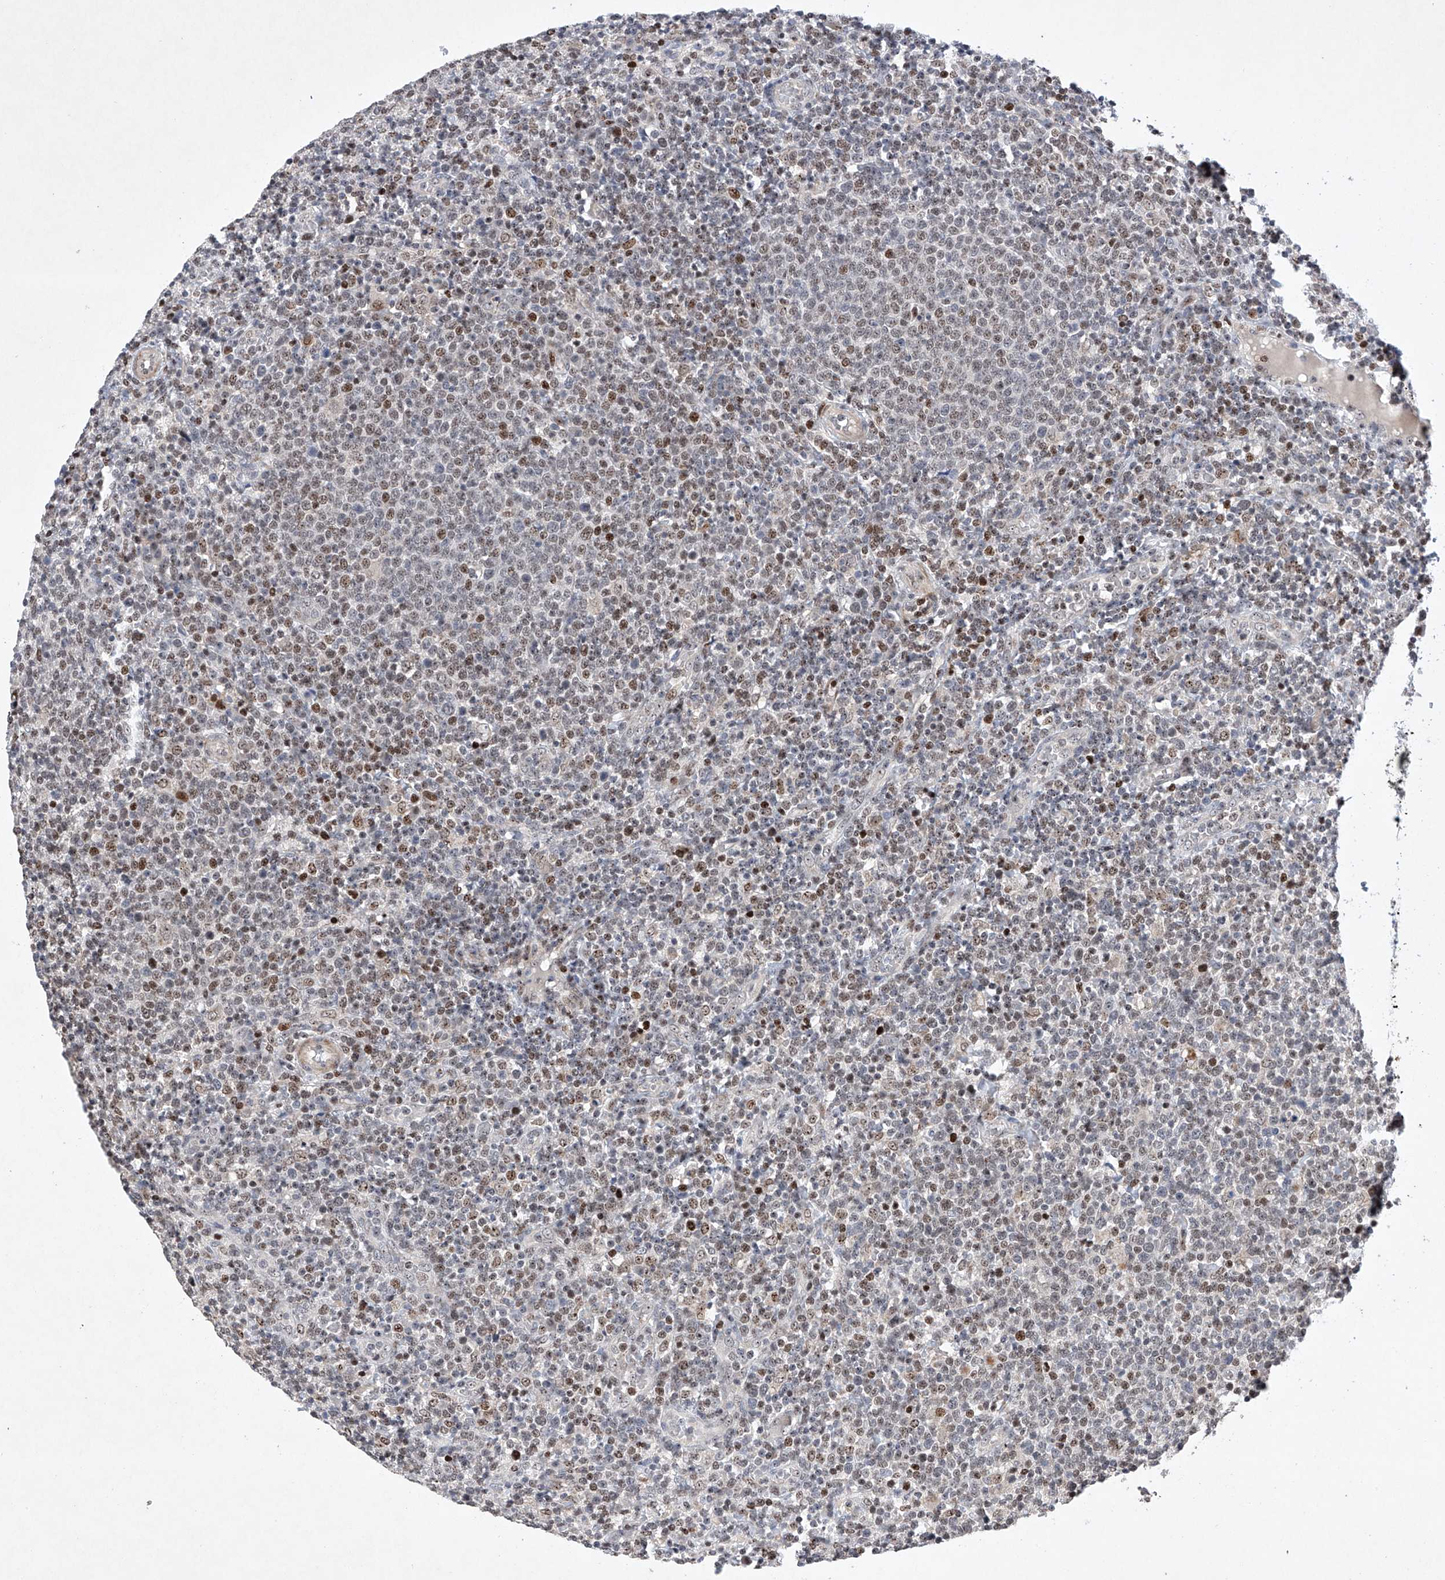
{"staining": {"intensity": "weak", "quantity": "25%-75%", "location": "nuclear"}, "tissue": "lymphoma", "cell_type": "Tumor cells", "image_type": "cancer", "snomed": [{"axis": "morphology", "description": "Malignant lymphoma, non-Hodgkin's type, High grade"}, {"axis": "topography", "description": "Lymph node"}], "caption": "Protein staining by immunohistochemistry (IHC) reveals weak nuclear expression in about 25%-75% of tumor cells in high-grade malignant lymphoma, non-Hodgkin's type. (Brightfield microscopy of DAB IHC at high magnification).", "gene": "AFG1L", "patient": {"sex": "male", "age": 61}}